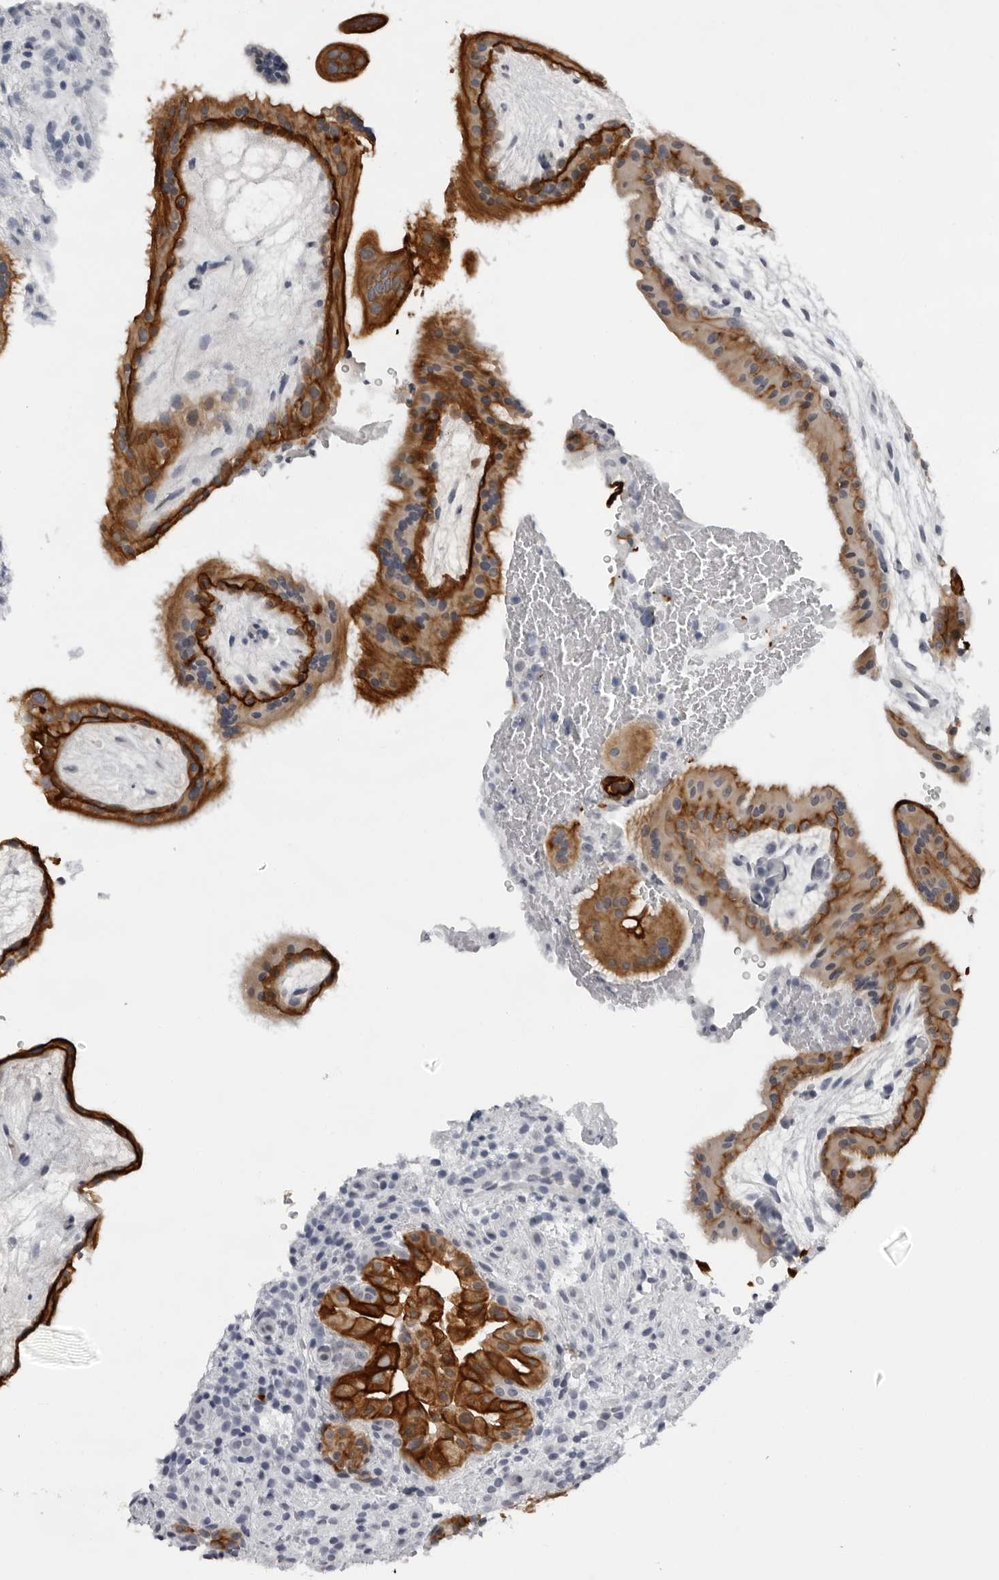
{"staining": {"intensity": "strong", "quantity": ">75%", "location": "cytoplasmic/membranous"}, "tissue": "placenta", "cell_type": "Decidual cells", "image_type": "normal", "snomed": [{"axis": "morphology", "description": "Normal tissue, NOS"}, {"axis": "topography", "description": "Placenta"}], "caption": "An immunohistochemistry photomicrograph of unremarkable tissue is shown. Protein staining in brown shows strong cytoplasmic/membranous positivity in placenta within decidual cells.", "gene": "CCDC28B", "patient": {"sex": "female", "age": 19}}